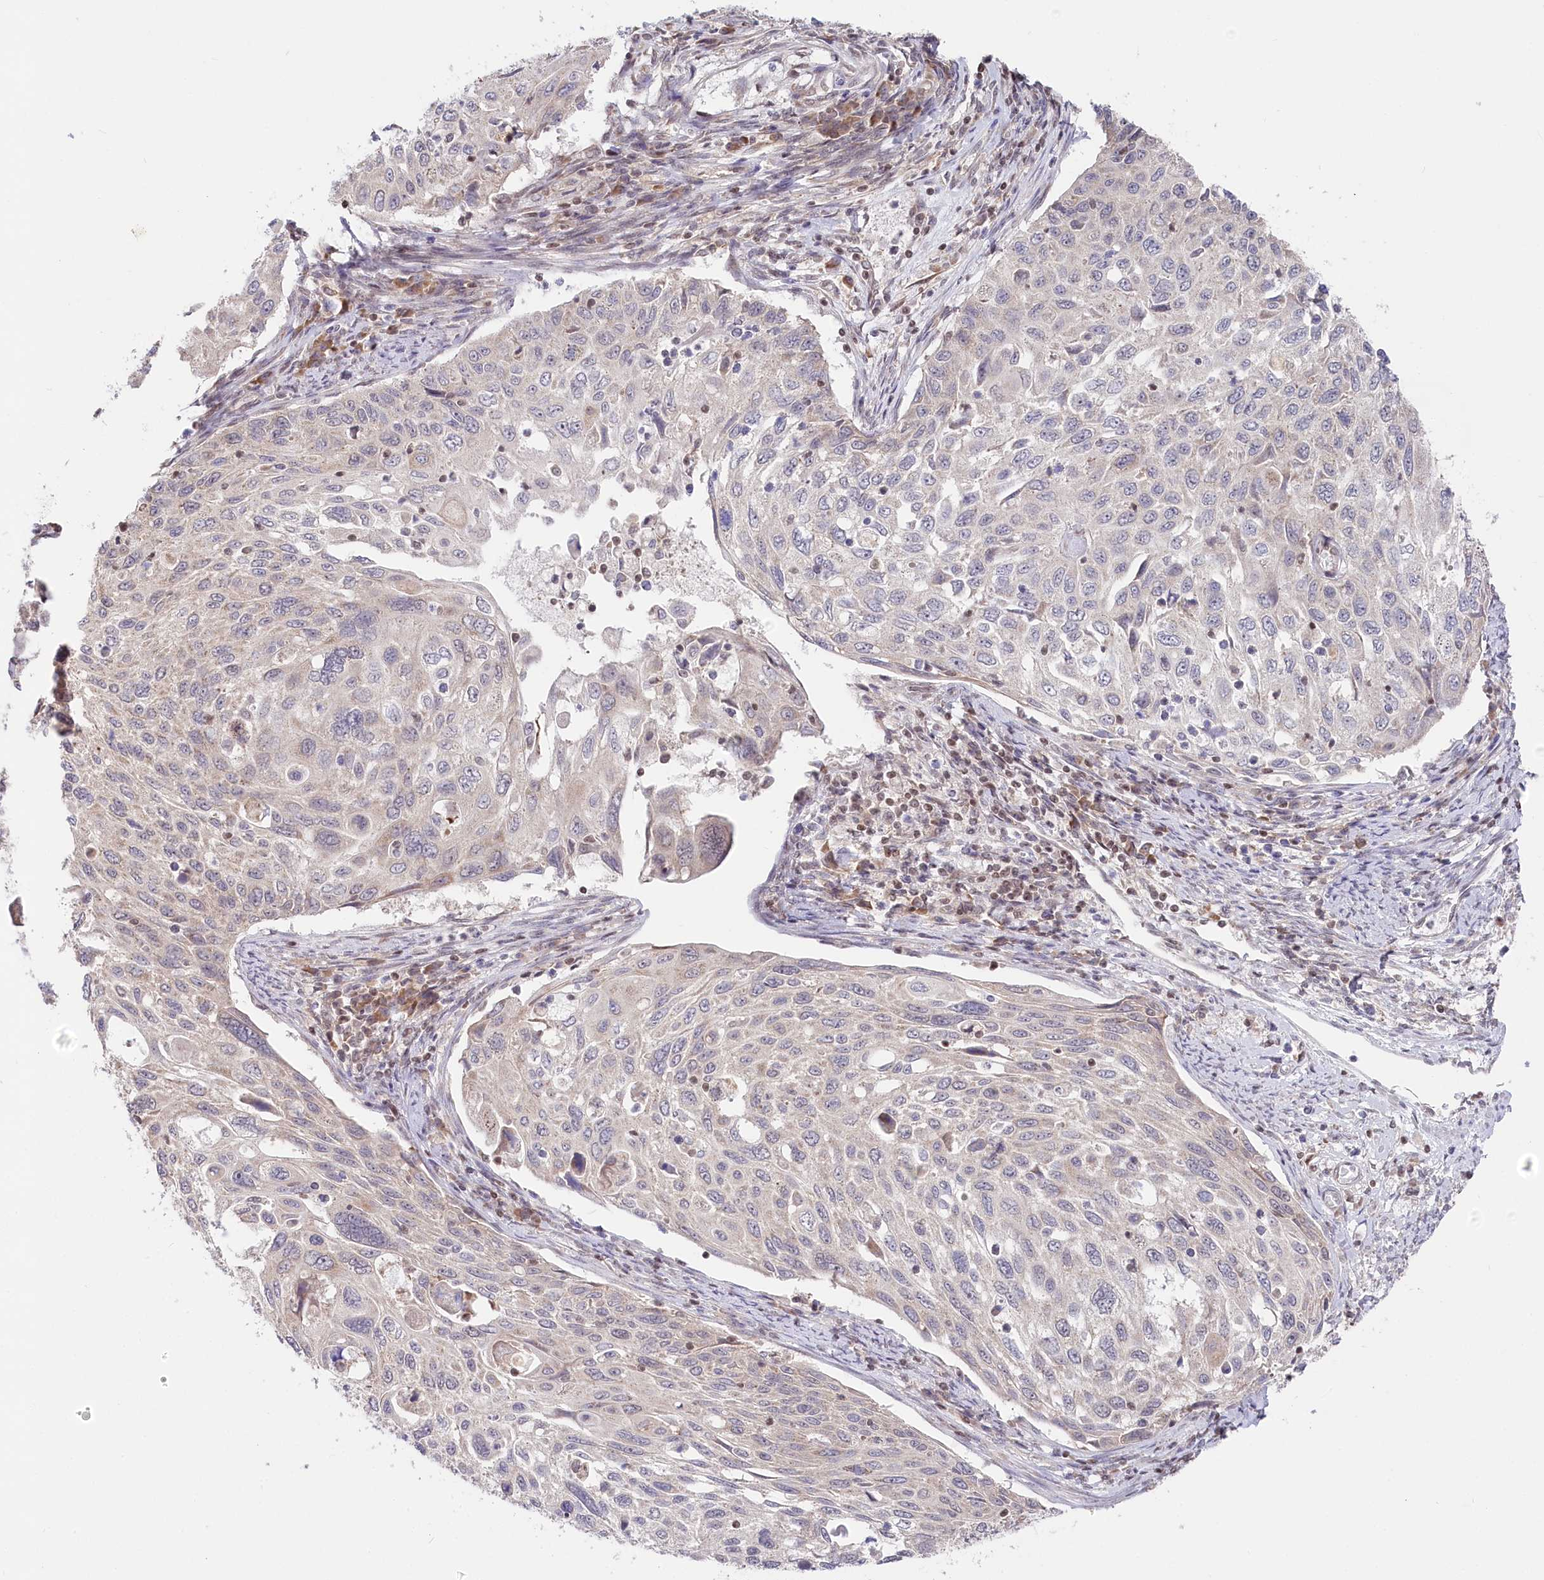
{"staining": {"intensity": "negative", "quantity": "none", "location": "none"}, "tissue": "cervical cancer", "cell_type": "Tumor cells", "image_type": "cancer", "snomed": [{"axis": "morphology", "description": "Squamous cell carcinoma, NOS"}, {"axis": "topography", "description": "Cervix"}], "caption": "High magnification brightfield microscopy of cervical cancer (squamous cell carcinoma) stained with DAB (3,3'-diaminobenzidine) (brown) and counterstained with hematoxylin (blue): tumor cells show no significant staining. (DAB immunohistochemistry (IHC) visualized using brightfield microscopy, high magnification).", "gene": "CGGBP1", "patient": {"sex": "female", "age": 70}}